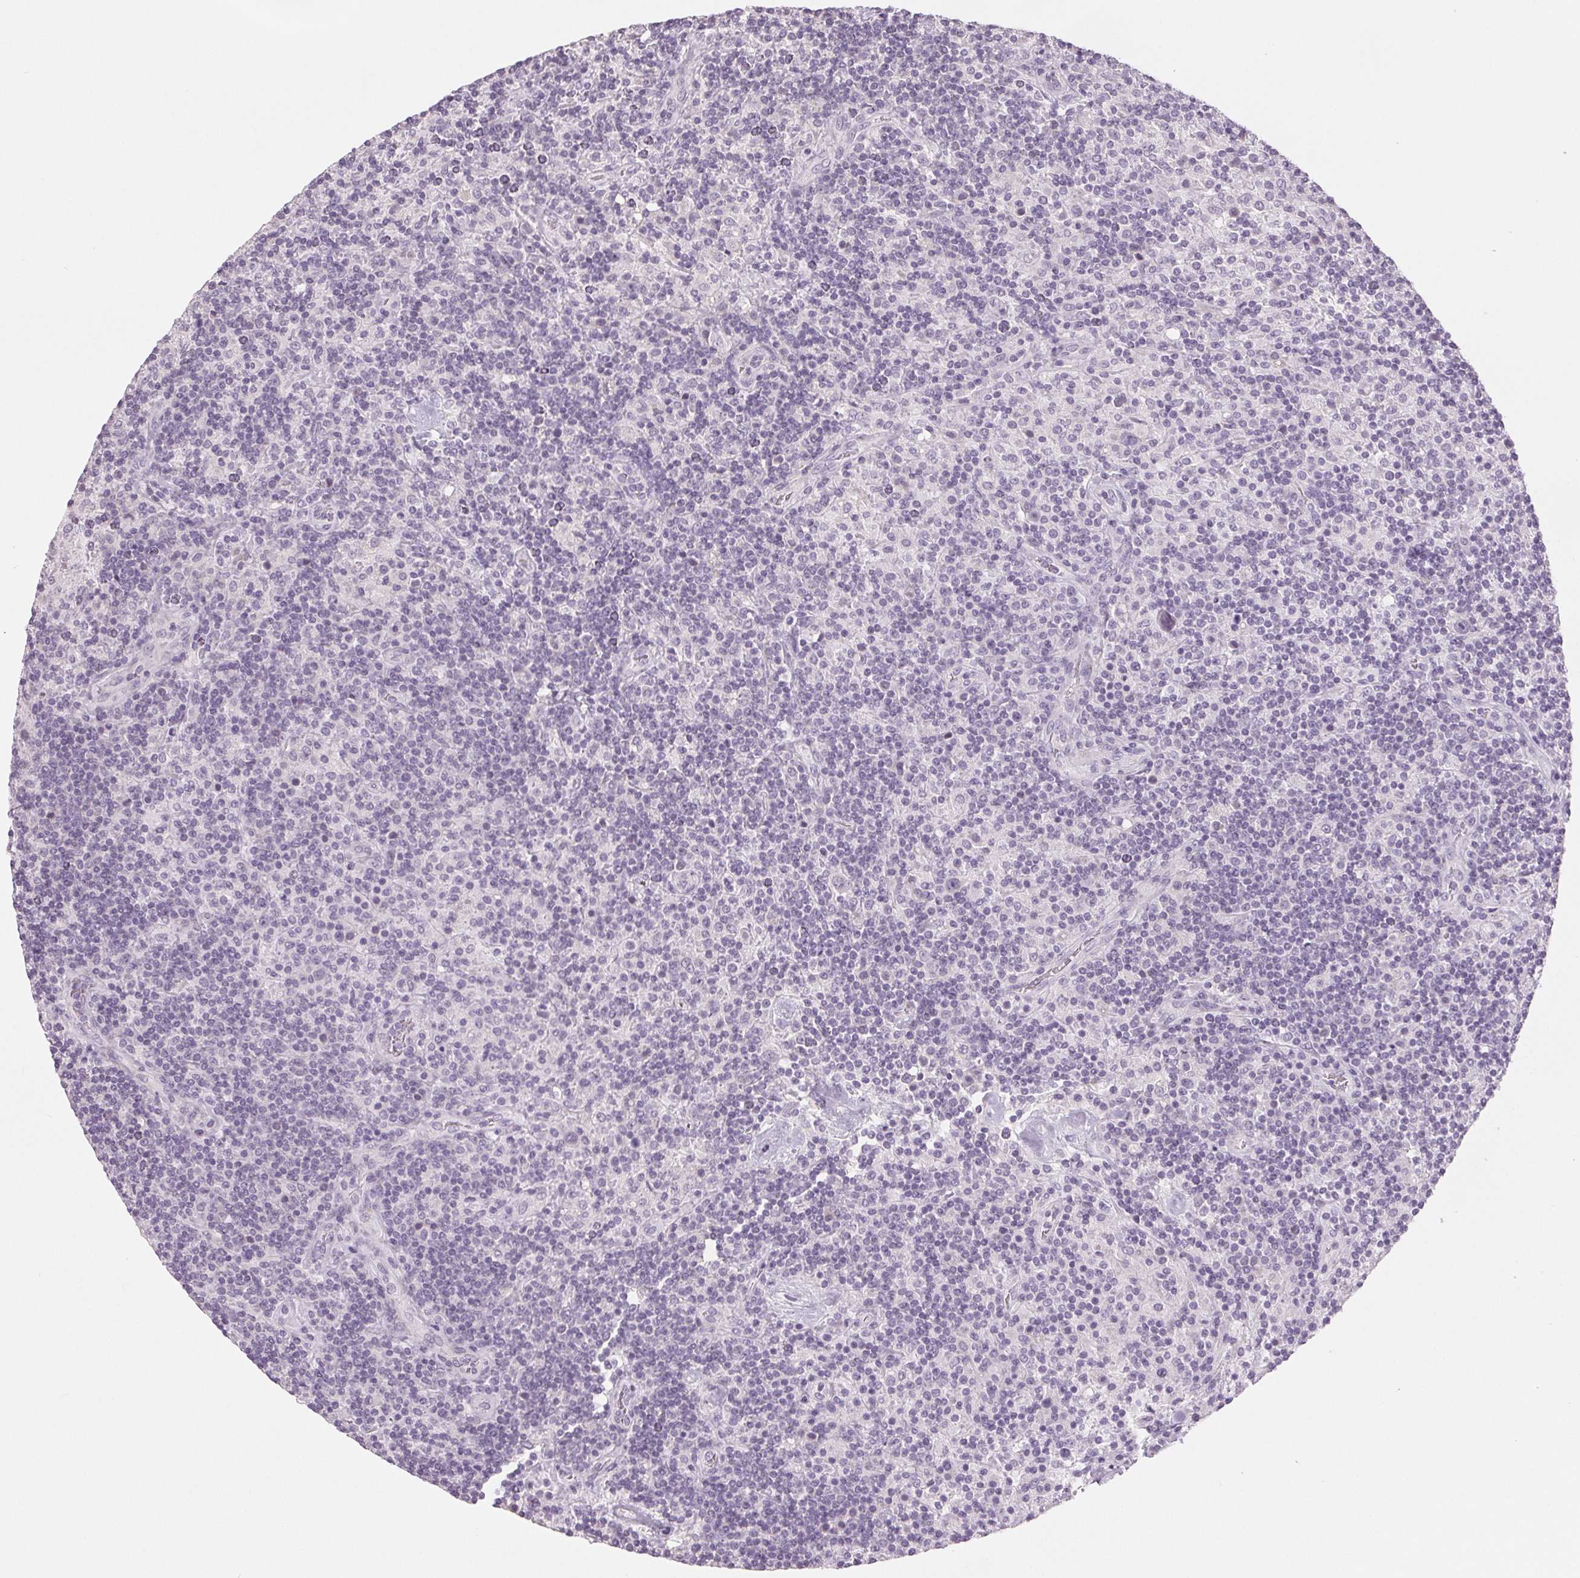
{"staining": {"intensity": "negative", "quantity": "none", "location": "none"}, "tissue": "lymphoma", "cell_type": "Tumor cells", "image_type": "cancer", "snomed": [{"axis": "morphology", "description": "Hodgkin's disease, NOS"}, {"axis": "topography", "description": "Lymph node"}], "caption": "This photomicrograph is of Hodgkin's disease stained with immunohistochemistry (IHC) to label a protein in brown with the nuclei are counter-stained blue. There is no positivity in tumor cells. Nuclei are stained in blue.", "gene": "DNAJC6", "patient": {"sex": "male", "age": 70}}